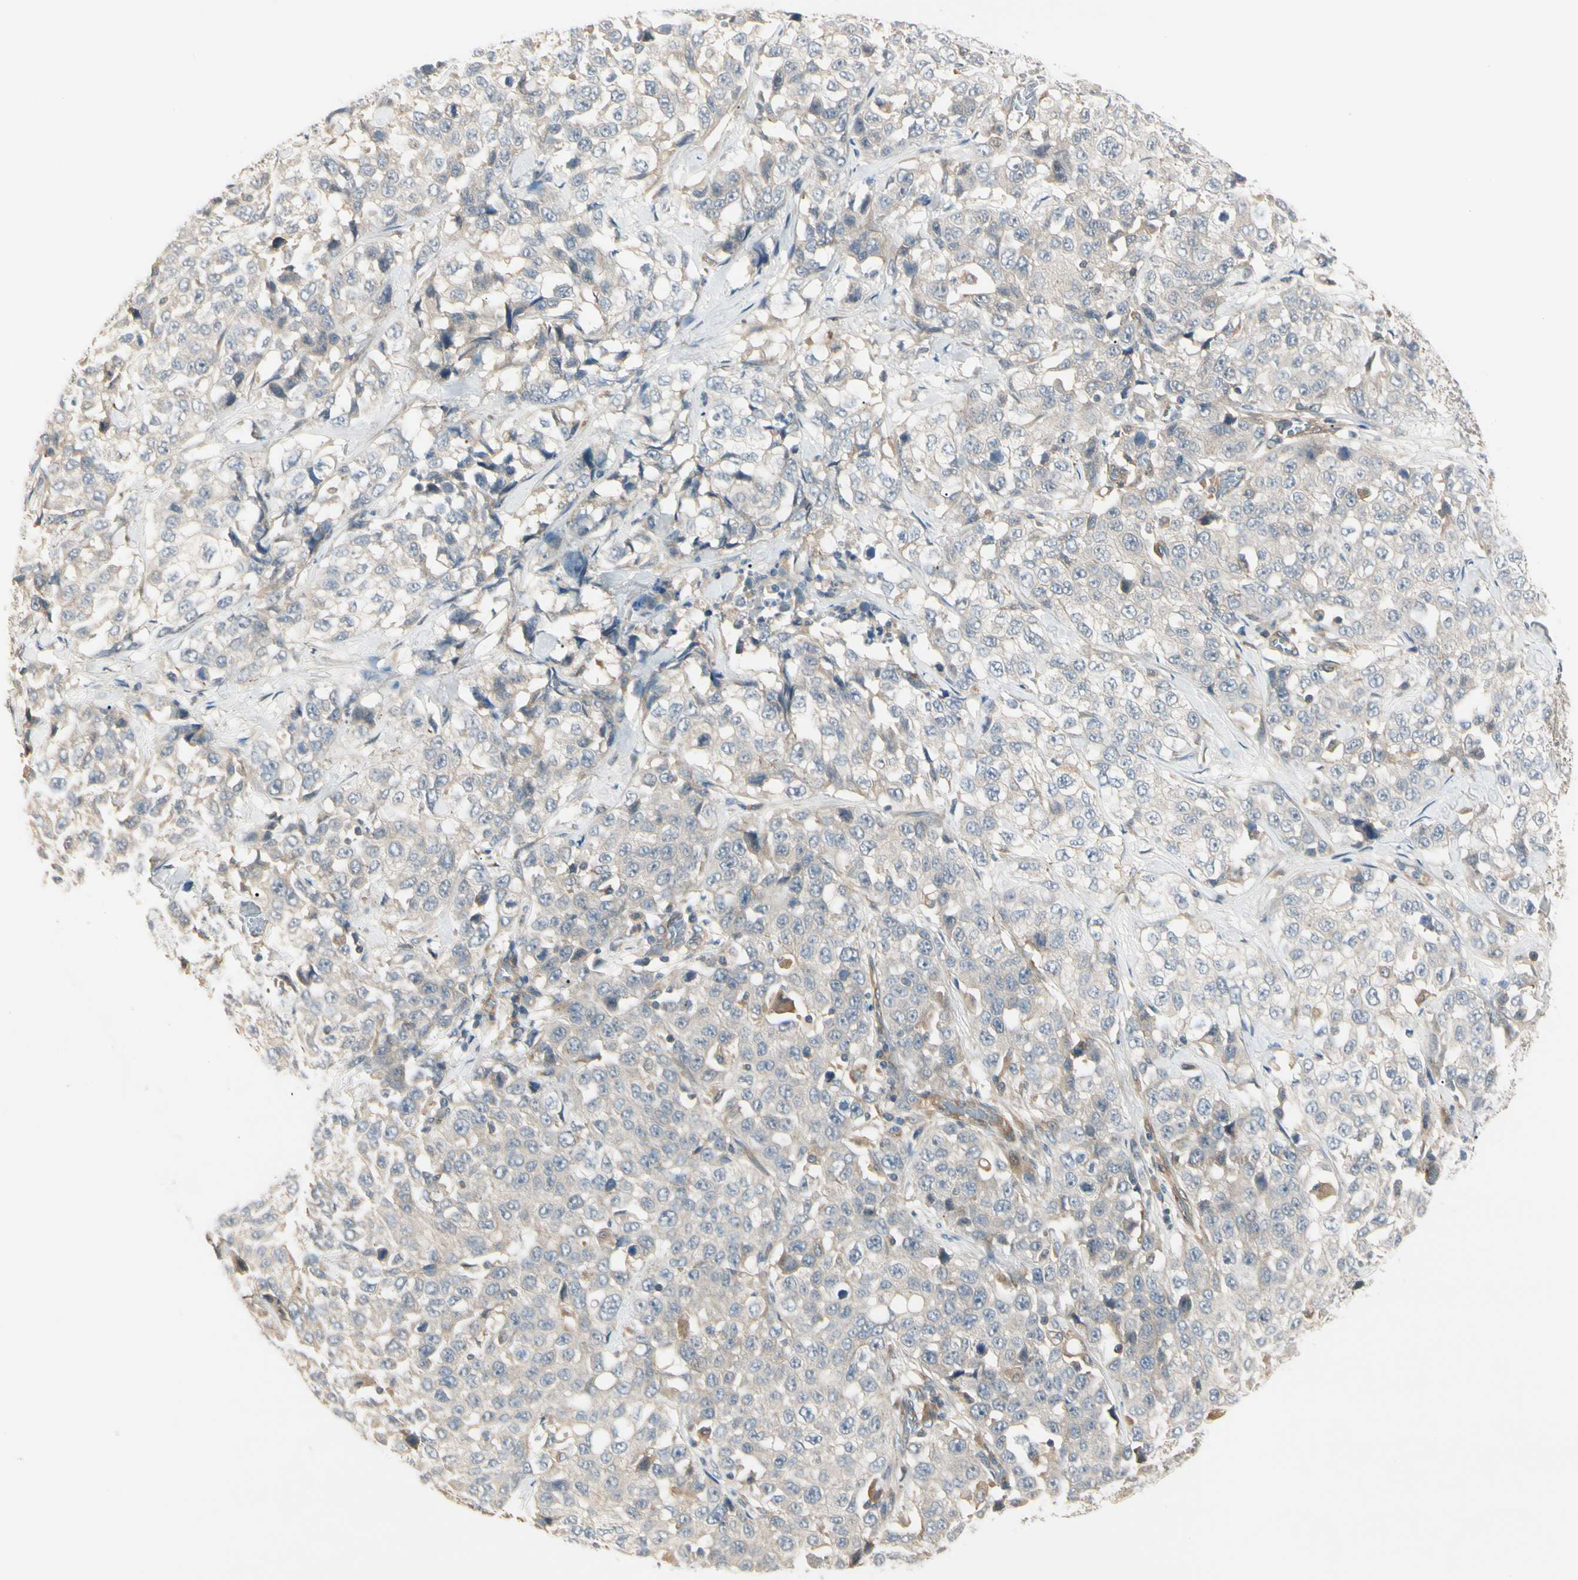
{"staining": {"intensity": "weak", "quantity": ">75%", "location": "cytoplasmic/membranous"}, "tissue": "stomach cancer", "cell_type": "Tumor cells", "image_type": "cancer", "snomed": [{"axis": "morphology", "description": "Normal tissue, NOS"}, {"axis": "morphology", "description": "Adenocarcinoma, NOS"}, {"axis": "topography", "description": "Stomach"}], "caption": "Adenocarcinoma (stomach) stained with a protein marker shows weak staining in tumor cells.", "gene": "F2R", "patient": {"sex": "male", "age": 48}}